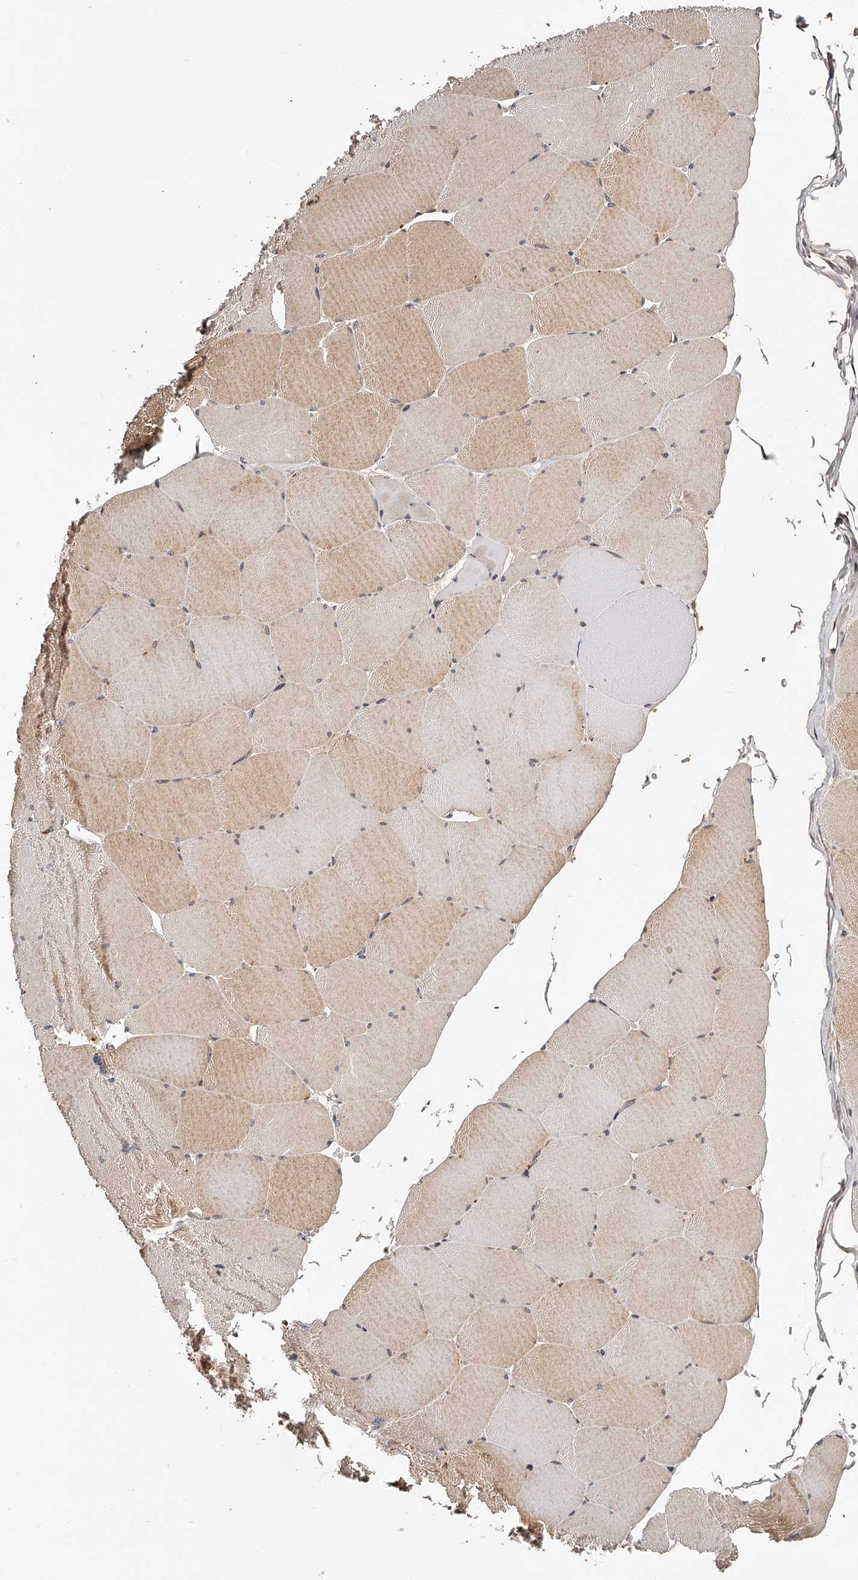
{"staining": {"intensity": "moderate", "quantity": ">75%", "location": "cytoplasmic/membranous"}, "tissue": "skeletal muscle", "cell_type": "Myocytes", "image_type": "normal", "snomed": [{"axis": "morphology", "description": "Normal tissue, NOS"}, {"axis": "topography", "description": "Skeletal muscle"}, {"axis": "topography", "description": "Head-Neck"}], "caption": "Immunohistochemistry (IHC) histopathology image of normal skeletal muscle: human skeletal muscle stained using IHC displays medium levels of moderate protein expression localized specifically in the cytoplasmic/membranous of myocytes, appearing as a cytoplasmic/membranous brown color.", "gene": "ZNF502", "patient": {"sex": "male", "age": 66}}